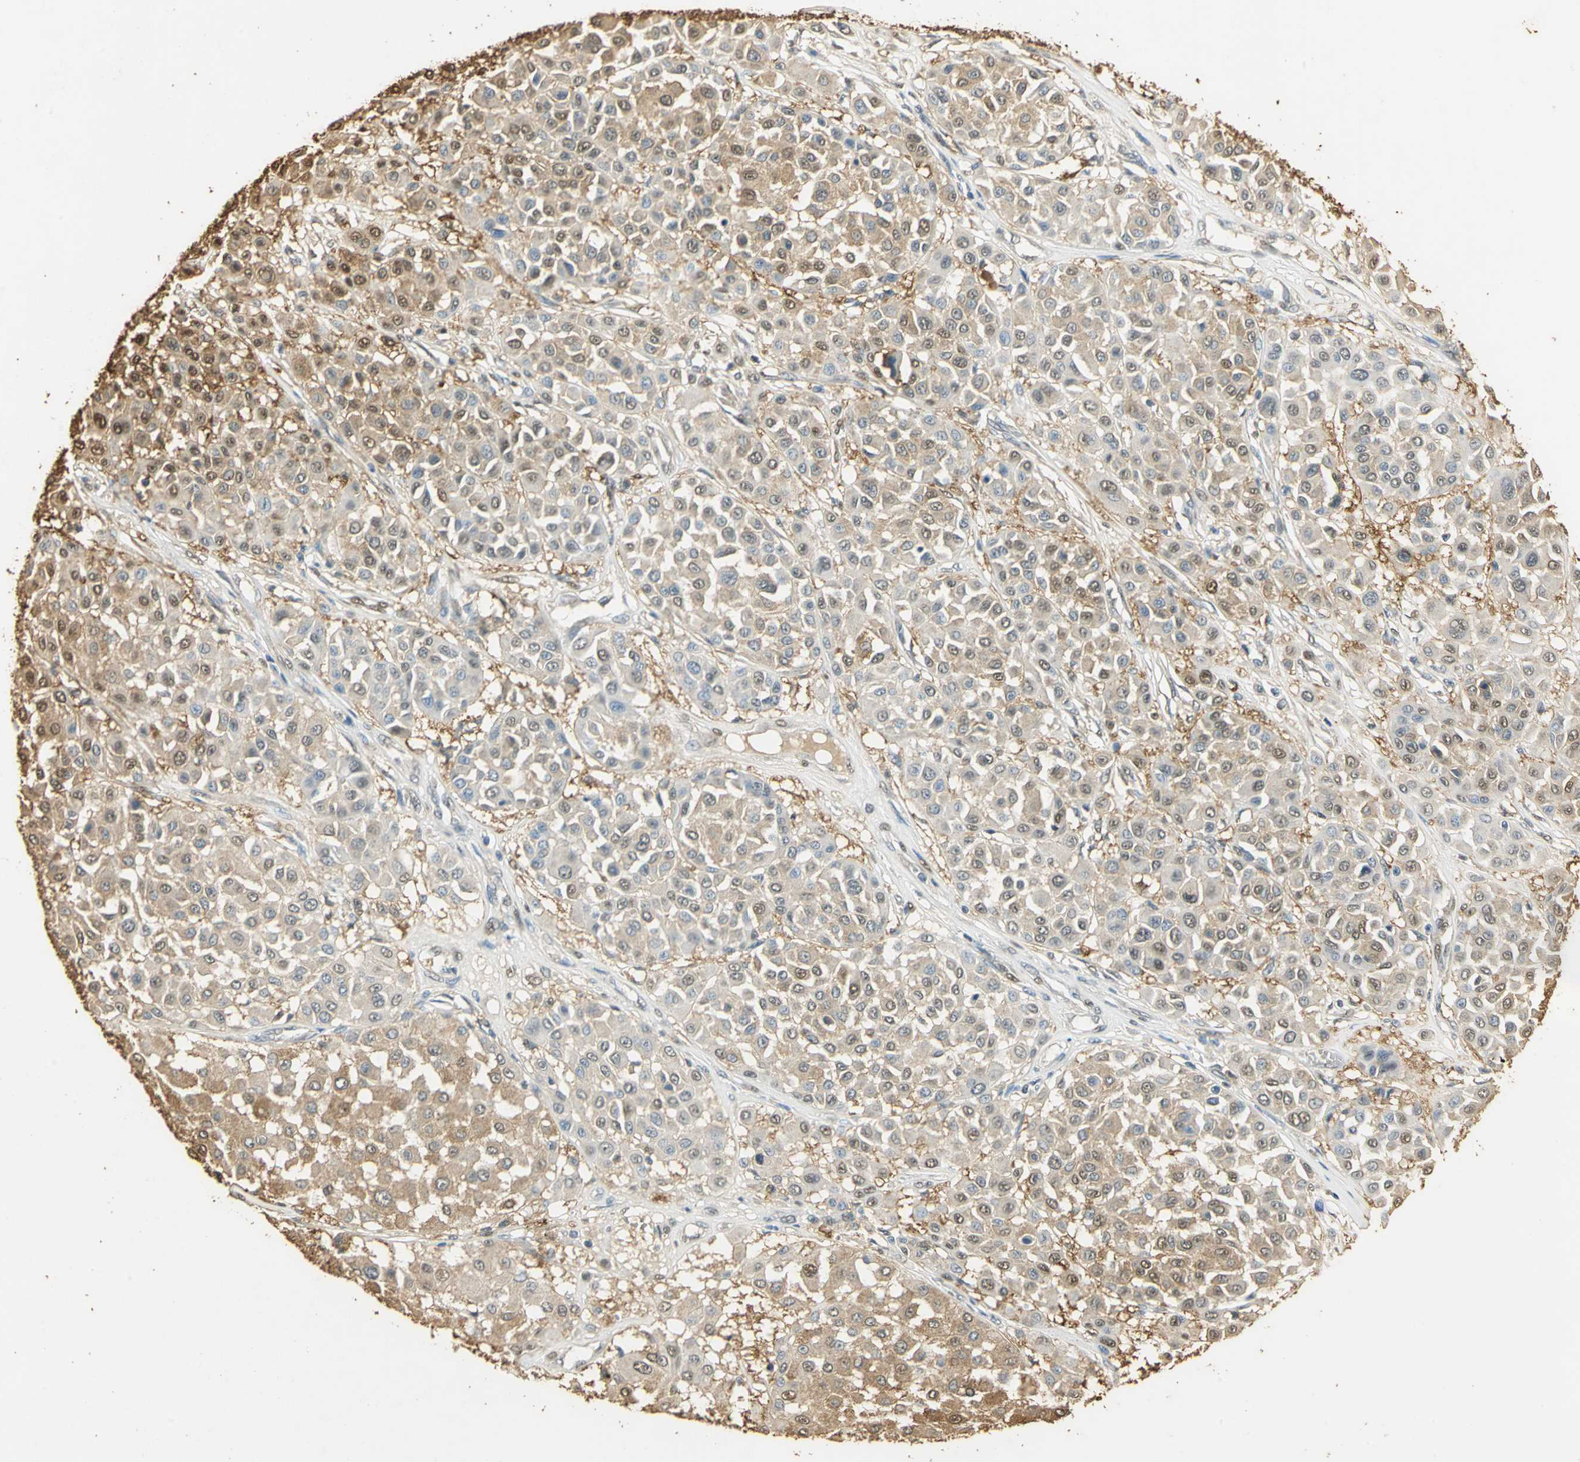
{"staining": {"intensity": "weak", "quantity": ">75%", "location": "cytoplasmic/membranous"}, "tissue": "melanoma", "cell_type": "Tumor cells", "image_type": "cancer", "snomed": [{"axis": "morphology", "description": "Malignant melanoma, Metastatic site"}, {"axis": "topography", "description": "Soft tissue"}], "caption": "Protein expression analysis of human melanoma reveals weak cytoplasmic/membranous positivity in approximately >75% of tumor cells.", "gene": "GAPDH", "patient": {"sex": "male", "age": 41}}